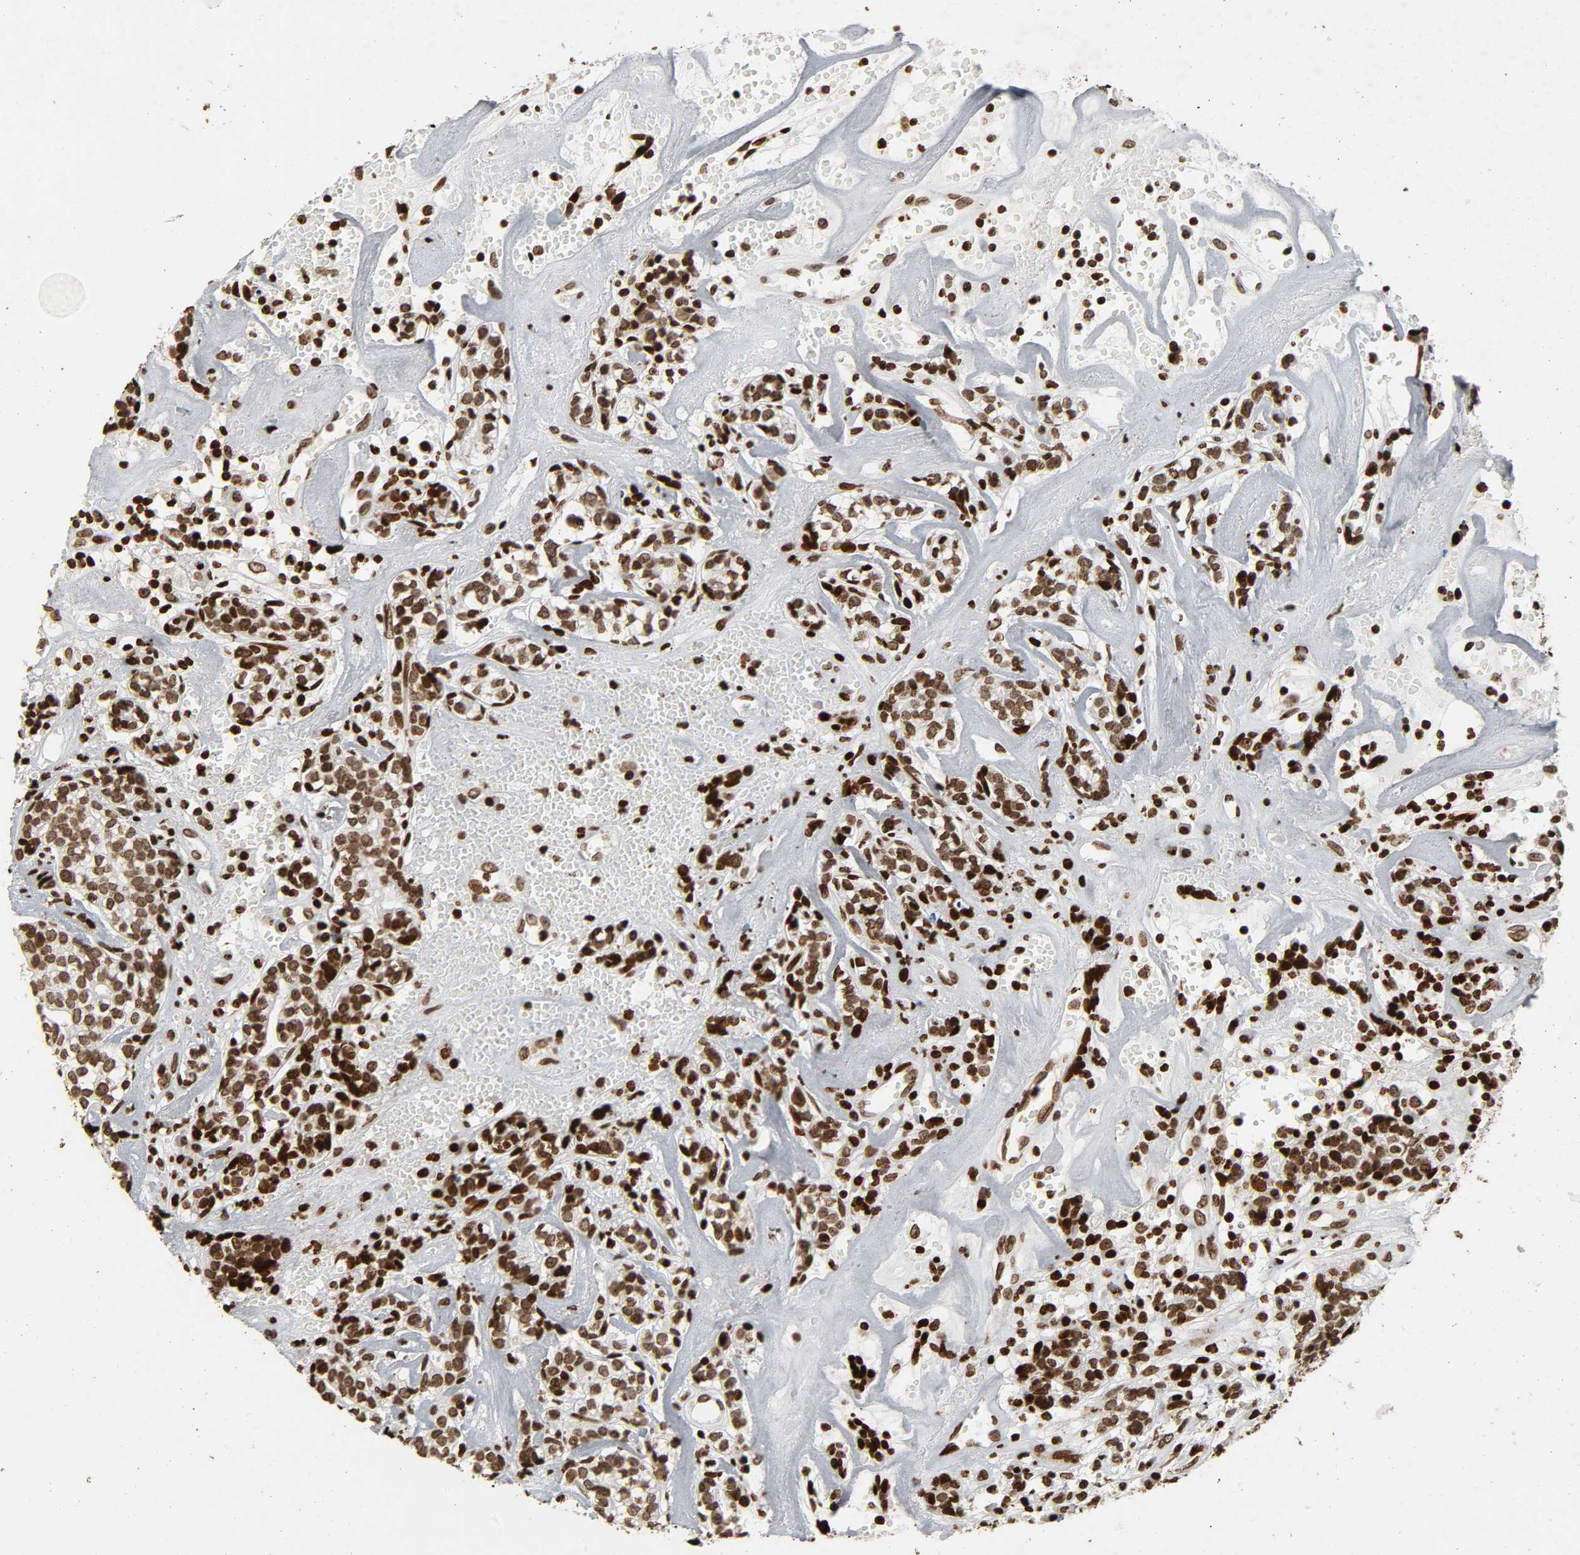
{"staining": {"intensity": "moderate", "quantity": ">75%", "location": "nuclear"}, "tissue": "head and neck cancer", "cell_type": "Tumor cells", "image_type": "cancer", "snomed": [{"axis": "morphology", "description": "Adenocarcinoma, NOS"}, {"axis": "topography", "description": "Salivary gland"}, {"axis": "topography", "description": "Head-Neck"}], "caption": "A high-resolution image shows IHC staining of head and neck adenocarcinoma, which shows moderate nuclear positivity in approximately >75% of tumor cells.", "gene": "RXRA", "patient": {"sex": "female", "age": 65}}